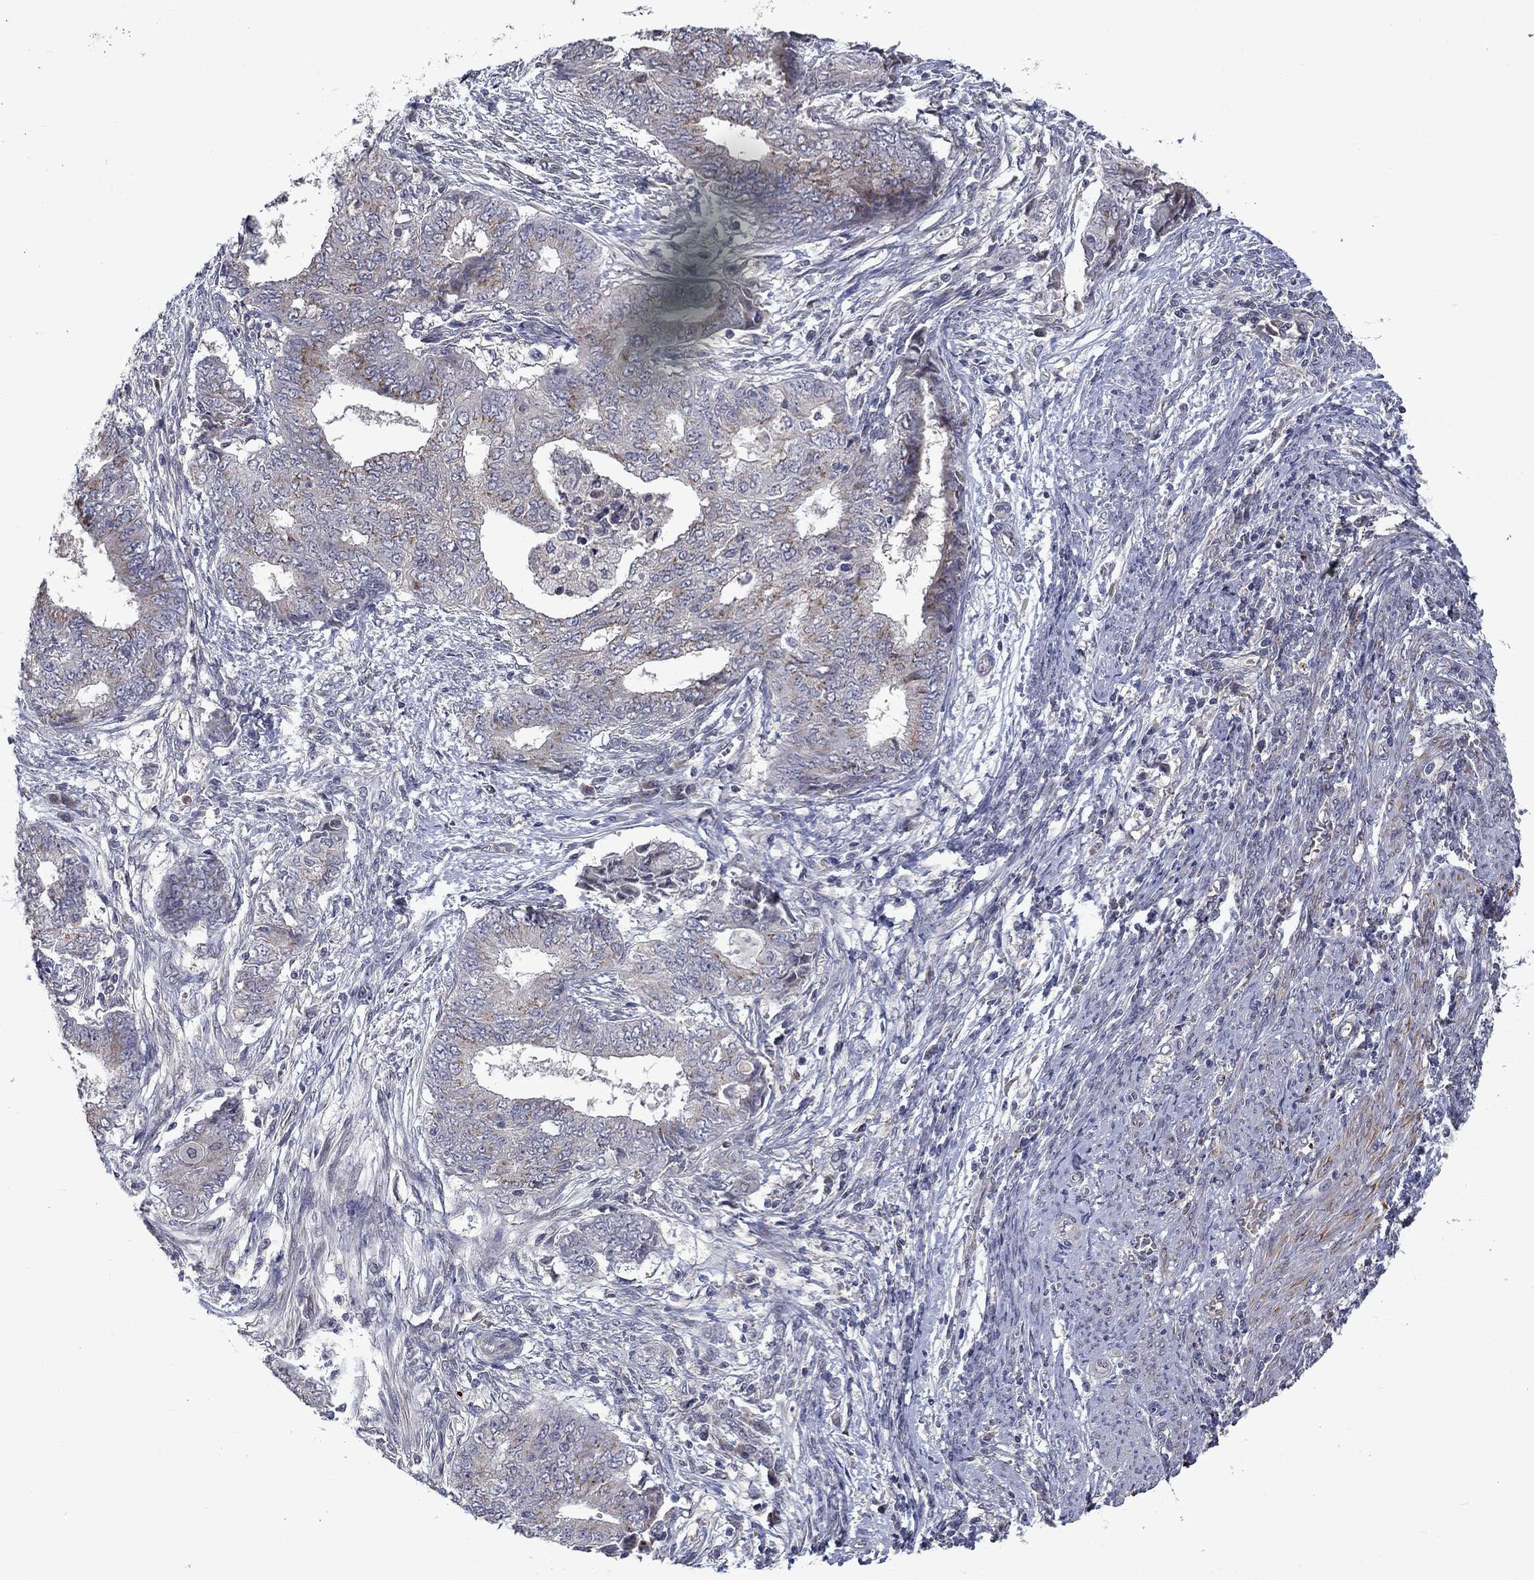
{"staining": {"intensity": "moderate", "quantity": "<25%", "location": "cytoplasmic/membranous"}, "tissue": "endometrial cancer", "cell_type": "Tumor cells", "image_type": "cancer", "snomed": [{"axis": "morphology", "description": "Adenocarcinoma, NOS"}, {"axis": "topography", "description": "Endometrium"}], "caption": "Tumor cells demonstrate low levels of moderate cytoplasmic/membranous positivity in about <25% of cells in human endometrial cancer.", "gene": "FAM3B", "patient": {"sex": "female", "age": 62}}